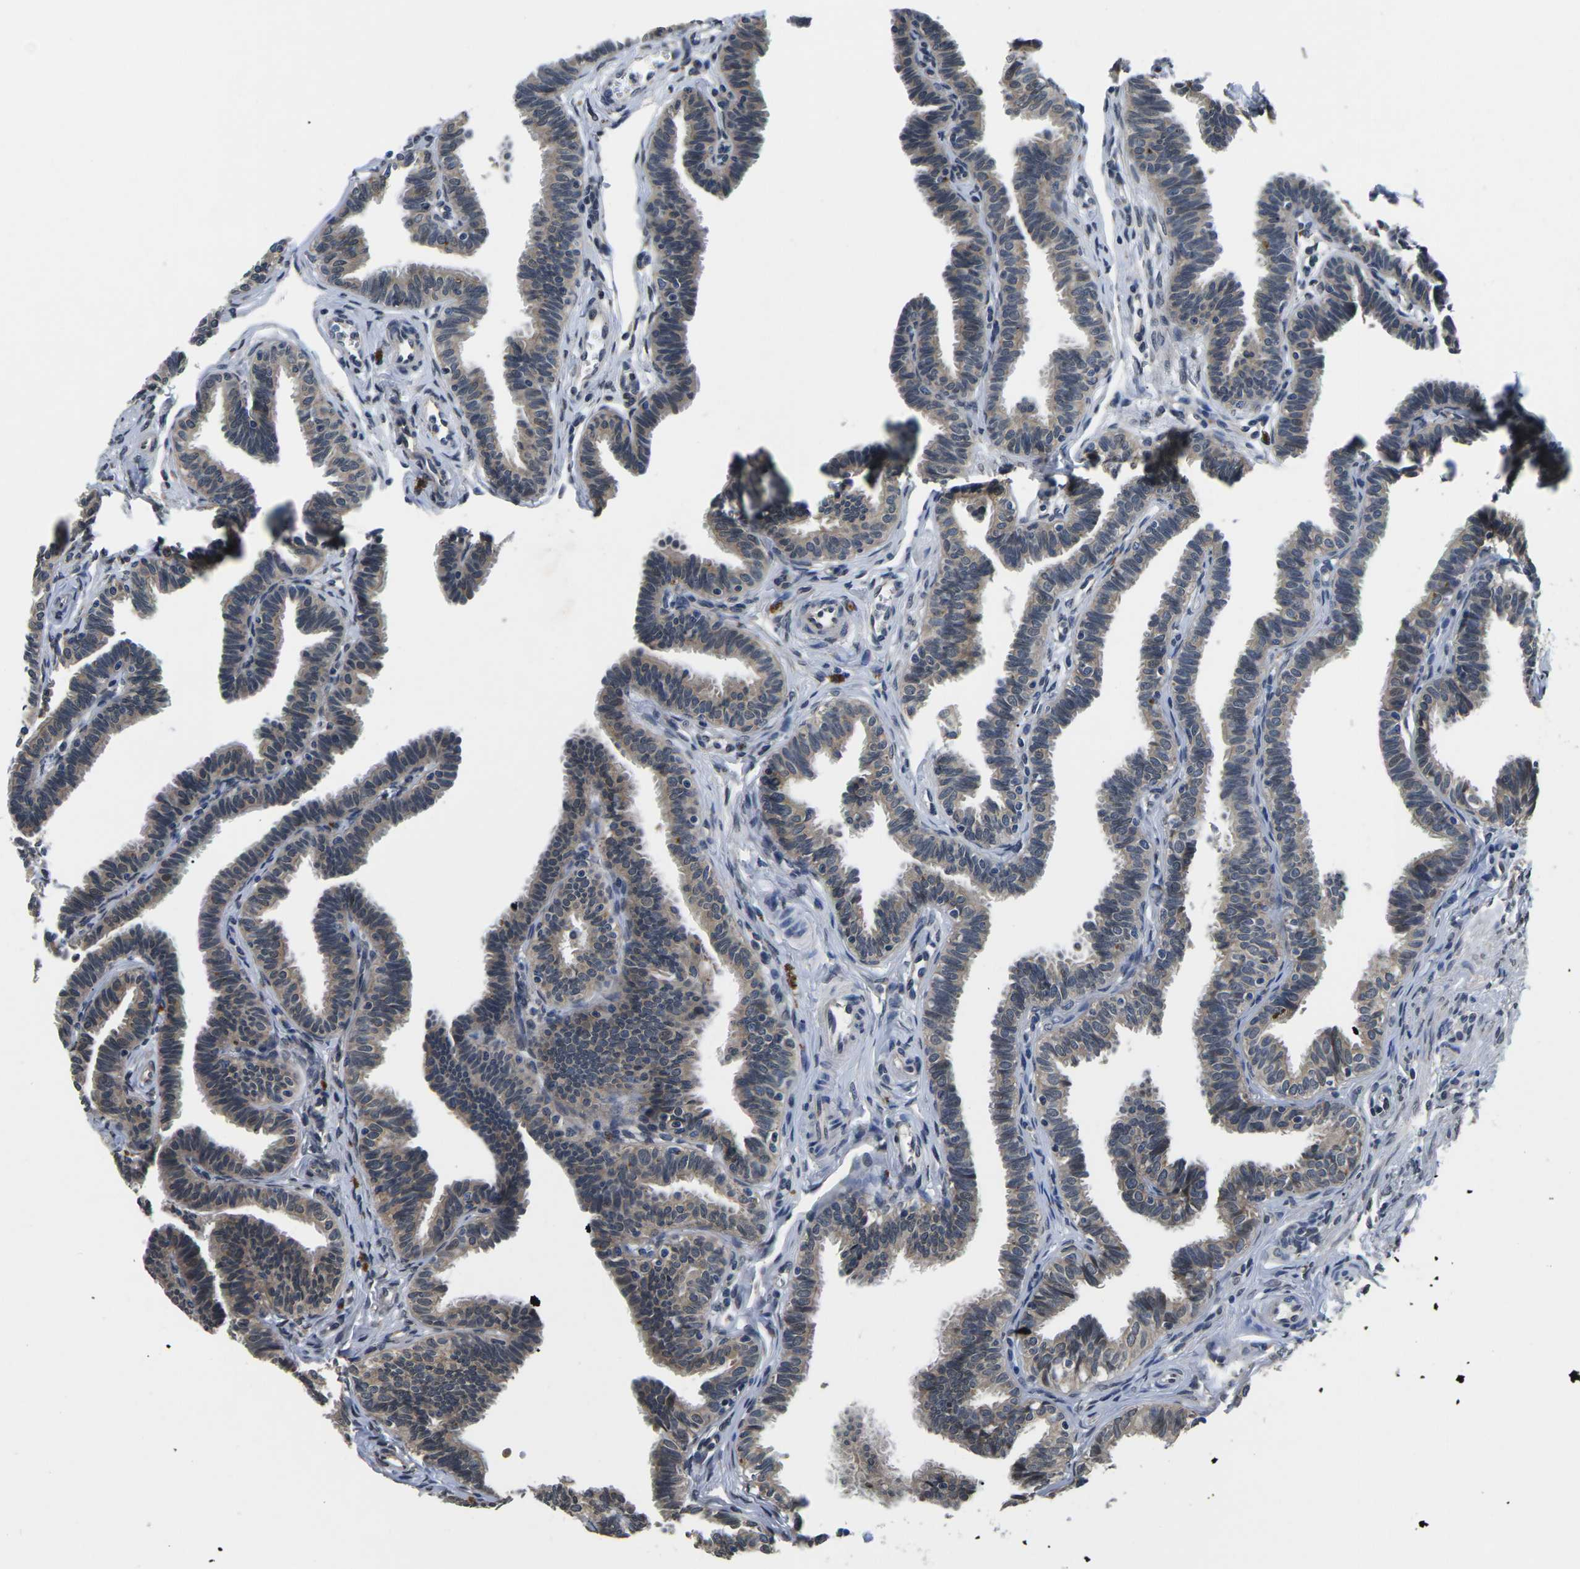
{"staining": {"intensity": "weak", "quantity": "25%-75%", "location": "cytoplasmic/membranous"}, "tissue": "fallopian tube", "cell_type": "Glandular cells", "image_type": "normal", "snomed": [{"axis": "morphology", "description": "Normal tissue, NOS"}, {"axis": "topography", "description": "Fallopian tube"}, {"axis": "topography", "description": "Ovary"}], "caption": "Immunohistochemistry (DAB) staining of unremarkable fallopian tube shows weak cytoplasmic/membranous protein staining in about 25%-75% of glandular cells. The staining was performed using DAB to visualize the protein expression in brown, while the nuclei were stained in blue with hematoxylin (Magnification: 20x).", "gene": "SNX10", "patient": {"sex": "female", "age": 23}}